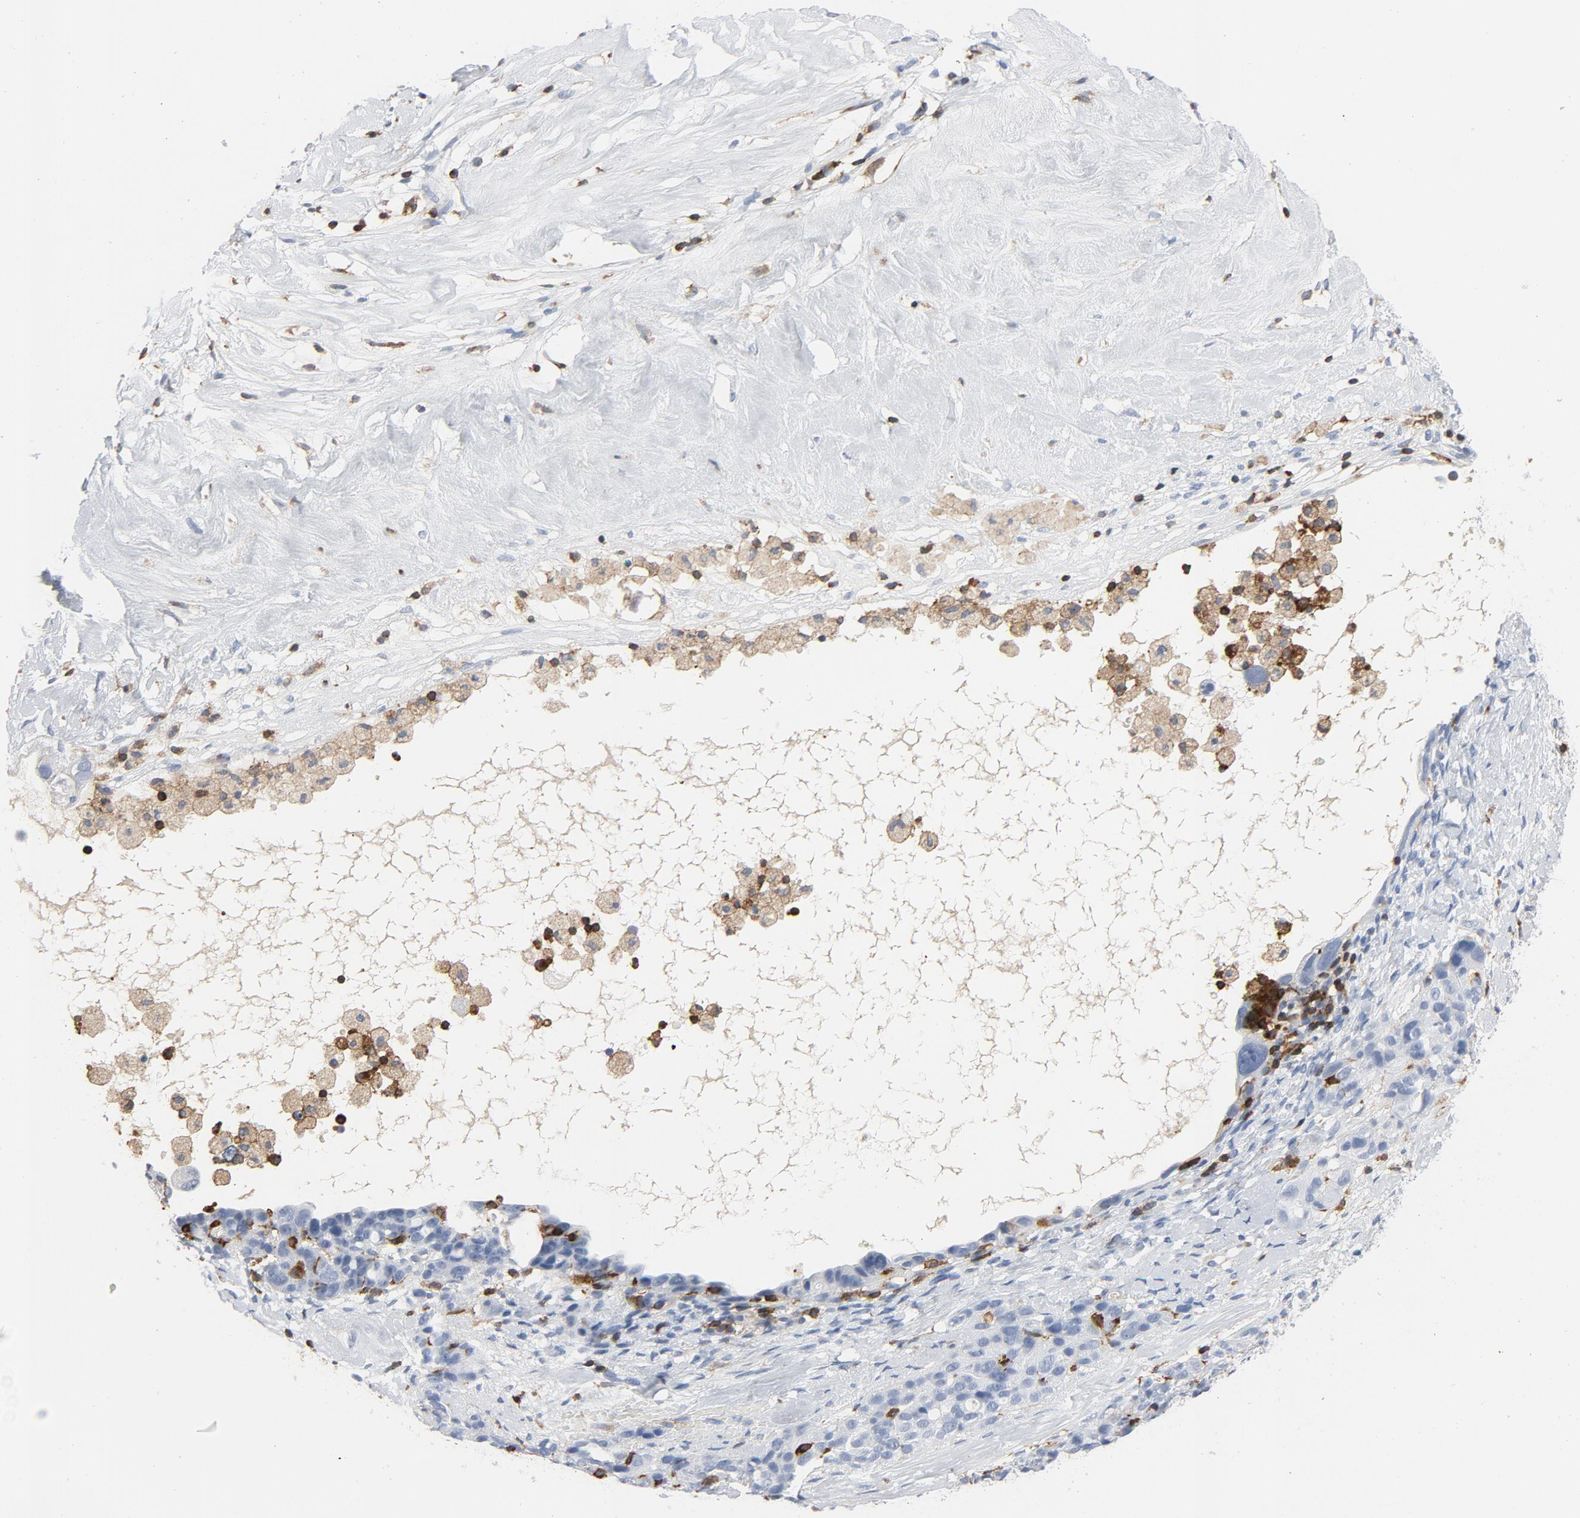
{"staining": {"intensity": "negative", "quantity": "none", "location": "none"}, "tissue": "ovarian cancer", "cell_type": "Tumor cells", "image_type": "cancer", "snomed": [{"axis": "morphology", "description": "Cystadenocarcinoma, serous, NOS"}, {"axis": "topography", "description": "Ovary"}], "caption": "Human ovarian cancer stained for a protein using immunohistochemistry (IHC) demonstrates no staining in tumor cells.", "gene": "LCP2", "patient": {"sex": "female", "age": 66}}